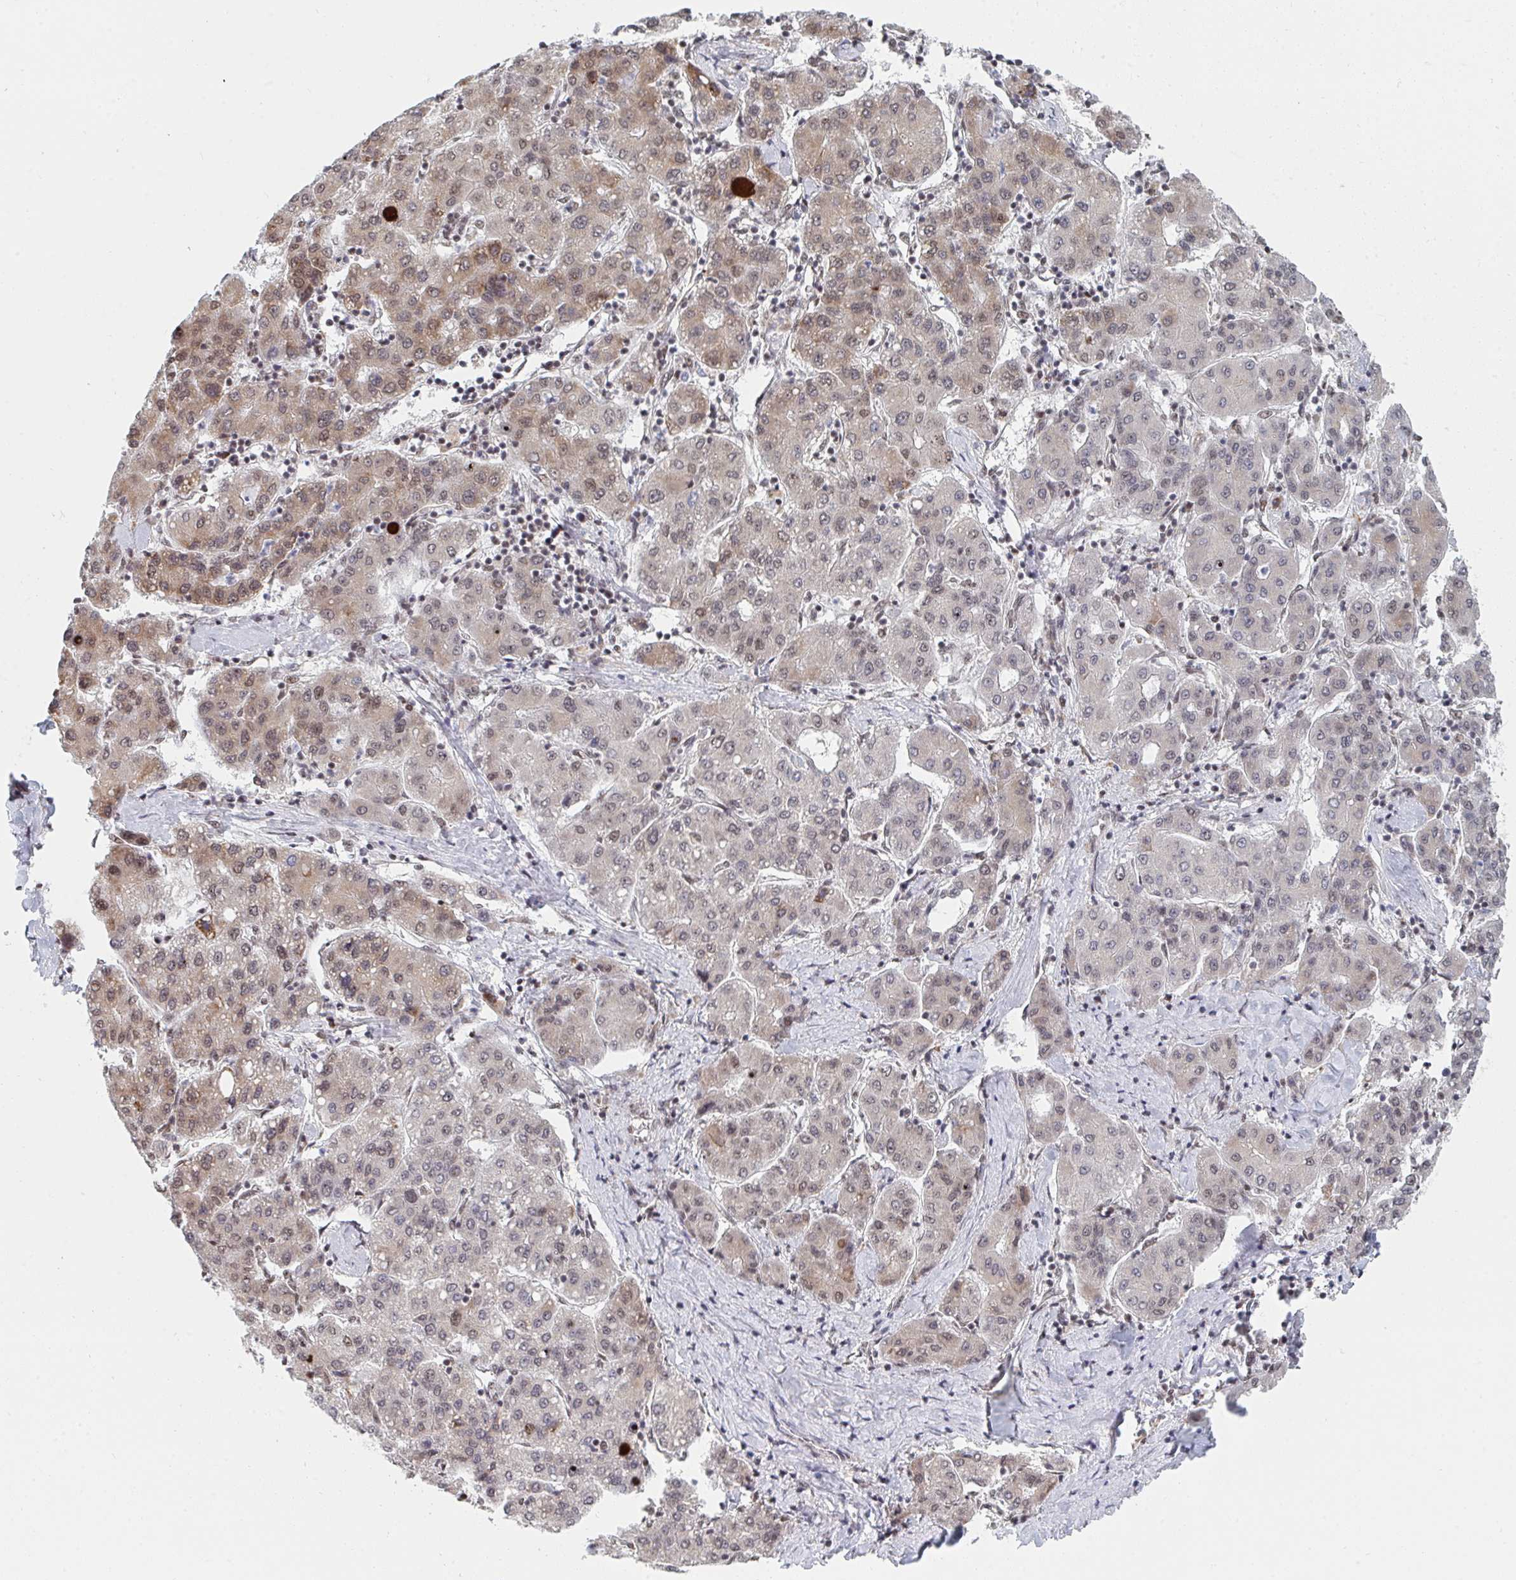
{"staining": {"intensity": "weak", "quantity": "25%-75%", "location": "cytoplasmic/membranous,nuclear"}, "tissue": "liver cancer", "cell_type": "Tumor cells", "image_type": "cancer", "snomed": [{"axis": "morphology", "description": "Carcinoma, Hepatocellular, NOS"}, {"axis": "topography", "description": "Liver"}], "caption": "Protein expression analysis of human liver cancer (hepatocellular carcinoma) reveals weak cytoplasmic/membranous and nuclear expression in approximately 25%-75% of tumor cells.", "gene": "MBNL1", "patient": {"sex": "male", "age": 65}}